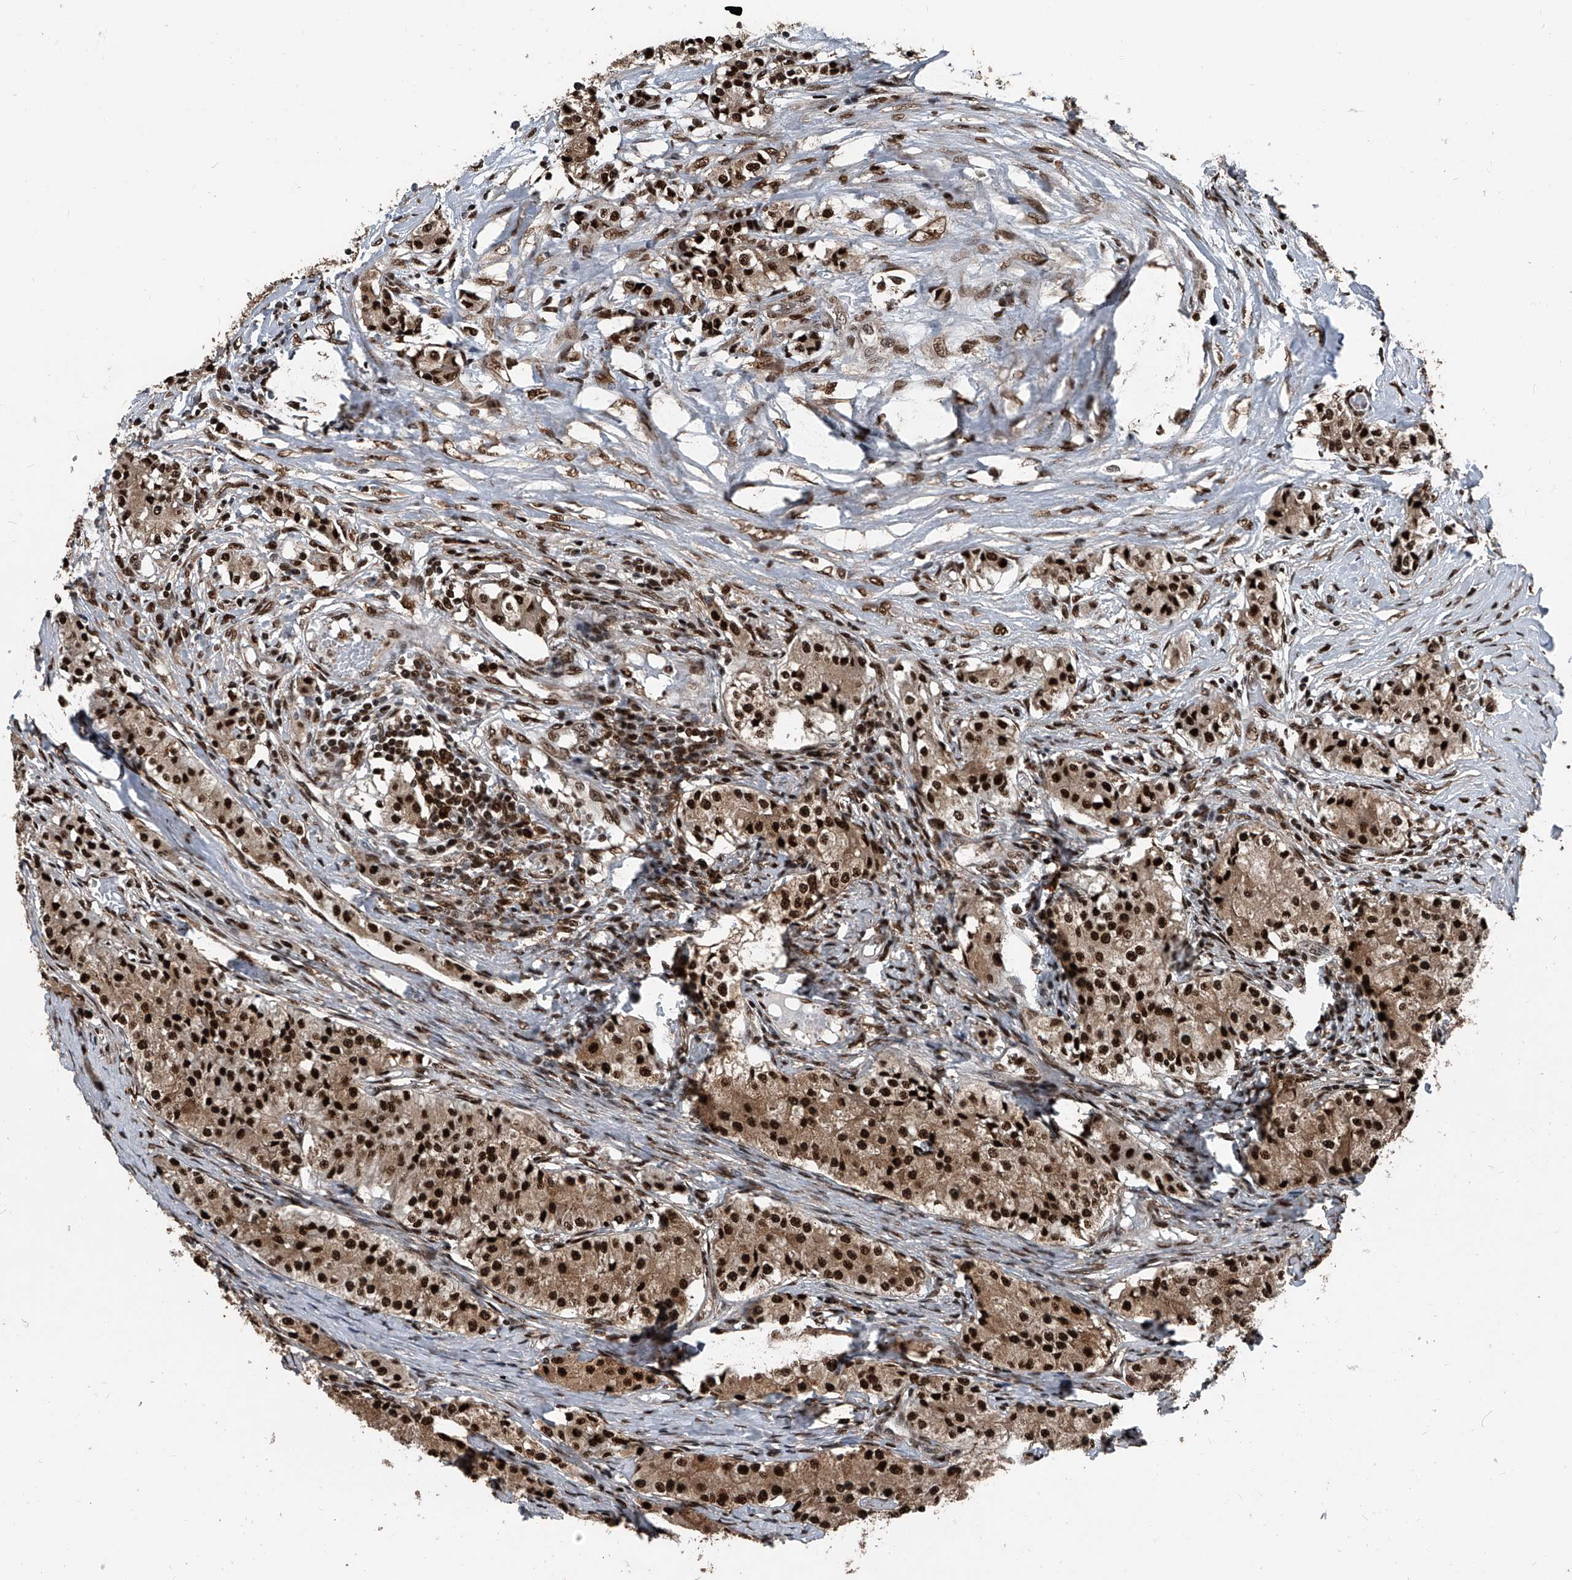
{"staining": {"intensity": "strong", "quantity": ">75%", "location": "cytoplasmic/membranous,nuclear"}, "tissue": "carcinoid", "cell_type": "Tumor cells", "image_type": "cancer", "snomed": [{"axis": "morphology", "description": "Carcinoid, malignant, NOS"}, {"axis": "topography", "description": "Colon"}], "caption": "A high amount of strong cytoplasmic/membranous and nuclear expression is seen in approximately >75% of tumor cells in carcinoid (malignant) tissue.", "gene": "FKBP5", "patient": {"sex": "female", "age": 52}}